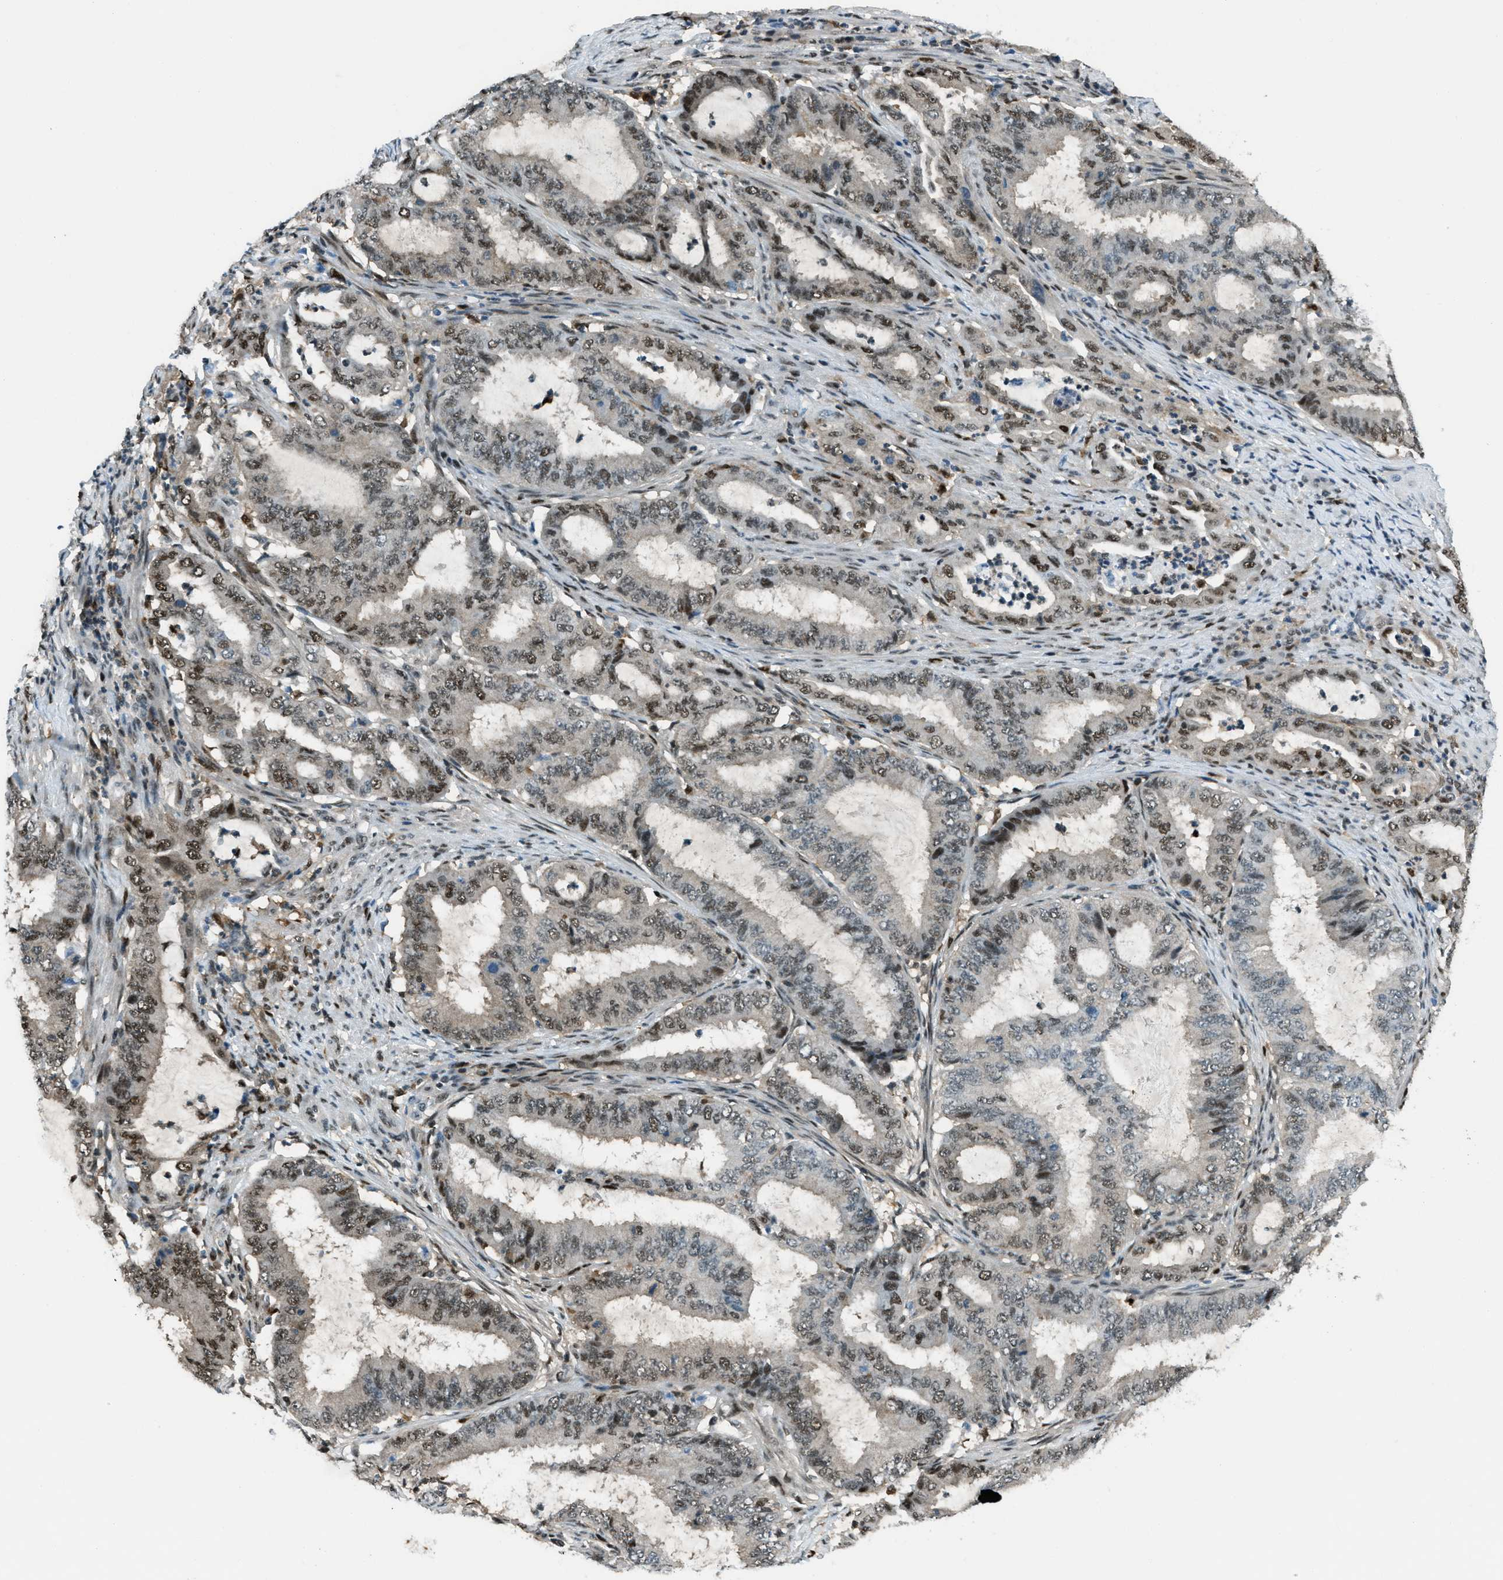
{"staining": {"intensity": "moderate", "quantity": ">75%", "location": "nuclear"}, "tissue": "endometrial cancer", "cell_type": "Tumor cells", "image_type": "cancer", "snomed": [{"axis": "morphology", "description": "Adenocarcinoma, NOS"}, {"axis": "topography", "description": "Endometrium"}], "caption": "Moderate nuclear expression is present in approximately >75% of tumor cells in adenocarcinoma (endometrial). (brown staining indicates protein expression, while blue staining denotes nuclei).", "gene": "OGFR", "patient": {"sex": "female", "age": 70}}